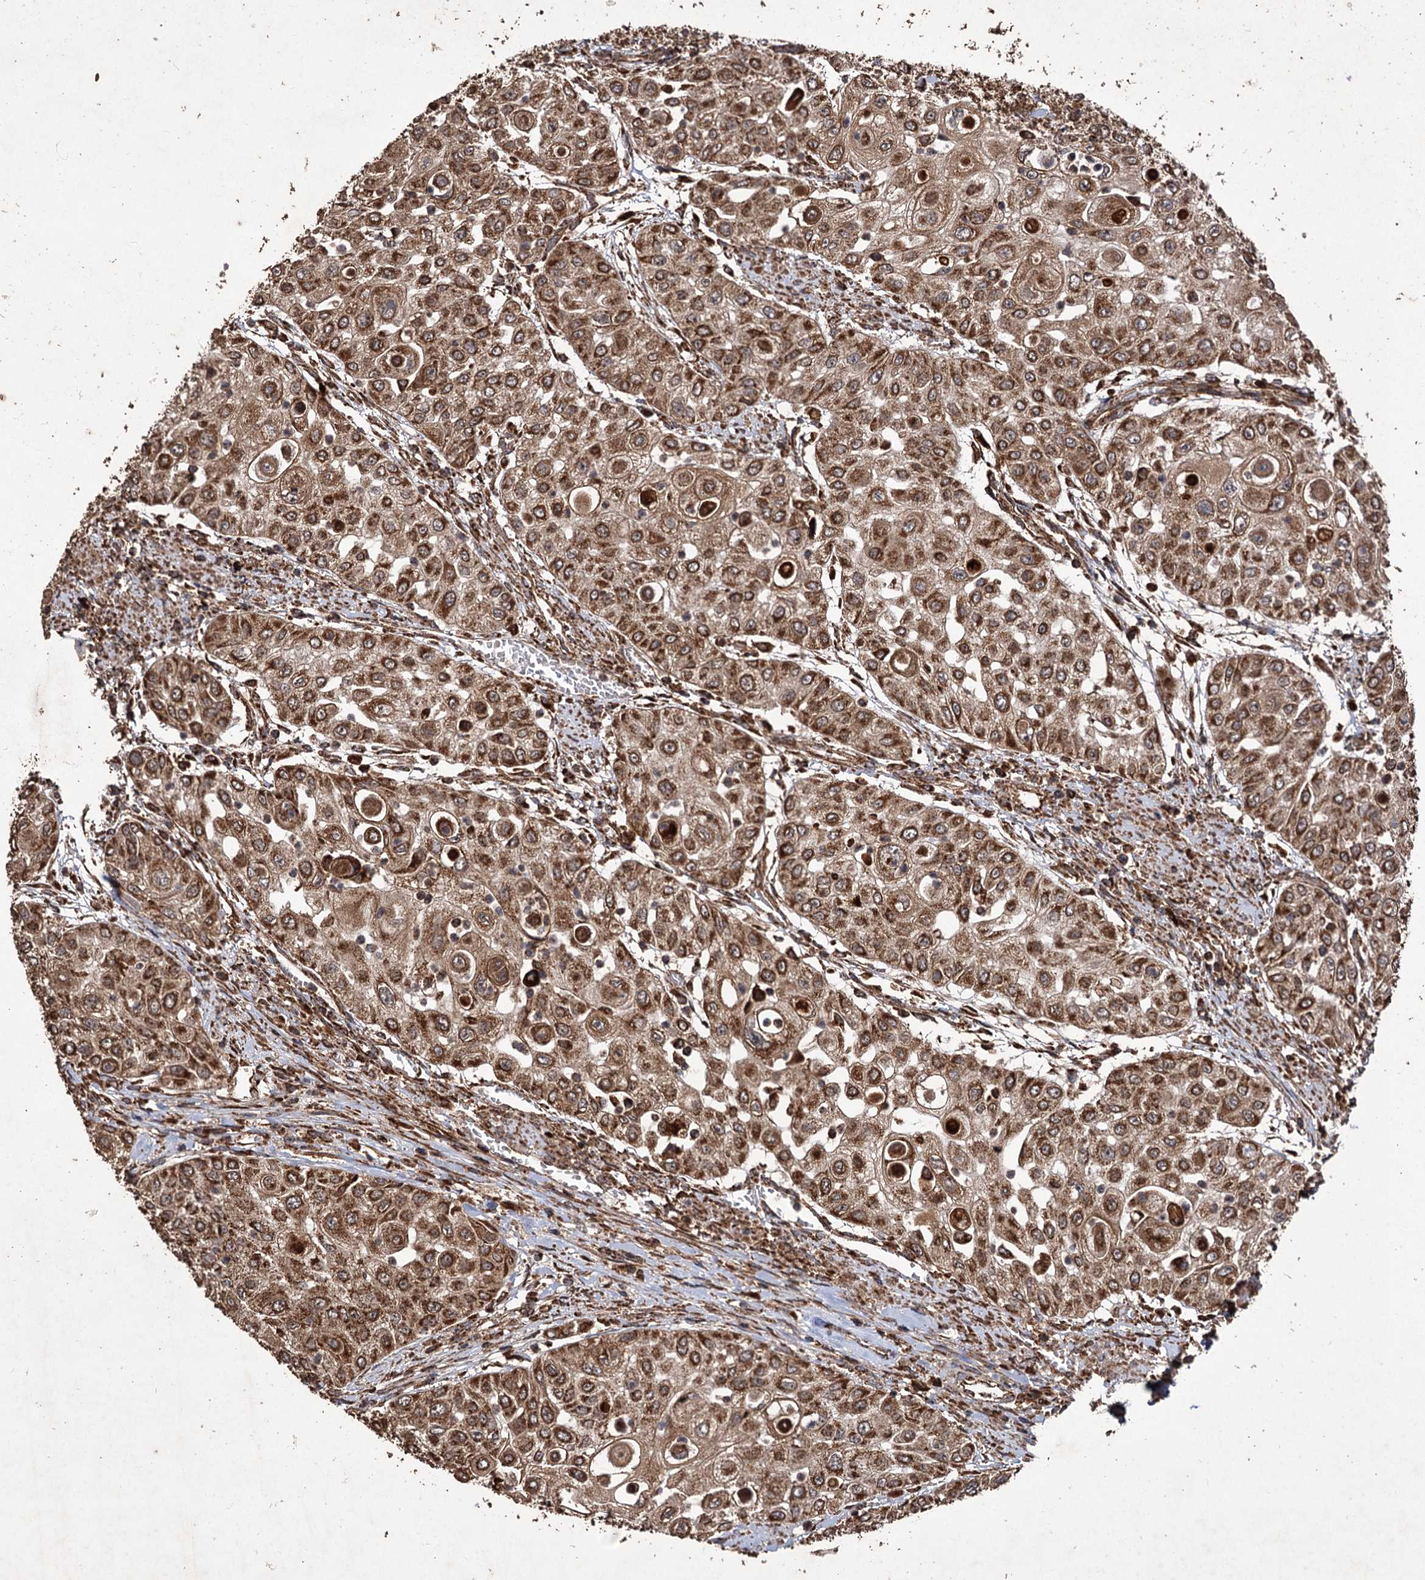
{"staining": {"intensity": "moderate", "quantity": ">75%", "location": "cytoplasmic/membranous"}, "tissue": "urothelial cancer", "cell_type": "Tumor cells", "image_type": "cancer", "snomed": [{"axis": "morphology", "description": "Urothelial carcinoma, High grade"}, {"axis": "topography", "description": "Urinary bladder"}], "caption": "Moderate cytoplasmic/membranous staining is identified in about >75% of tumor cells in high-grade urothelial carcinoma. (Stains: DAB (3,3'-diaminobenzidine) in brown, nuclei in blue, Microscopy: brightfield microscopy at high magnification).", "gene": "IPO4", "patient": {"sex": "female", "age": 79}}